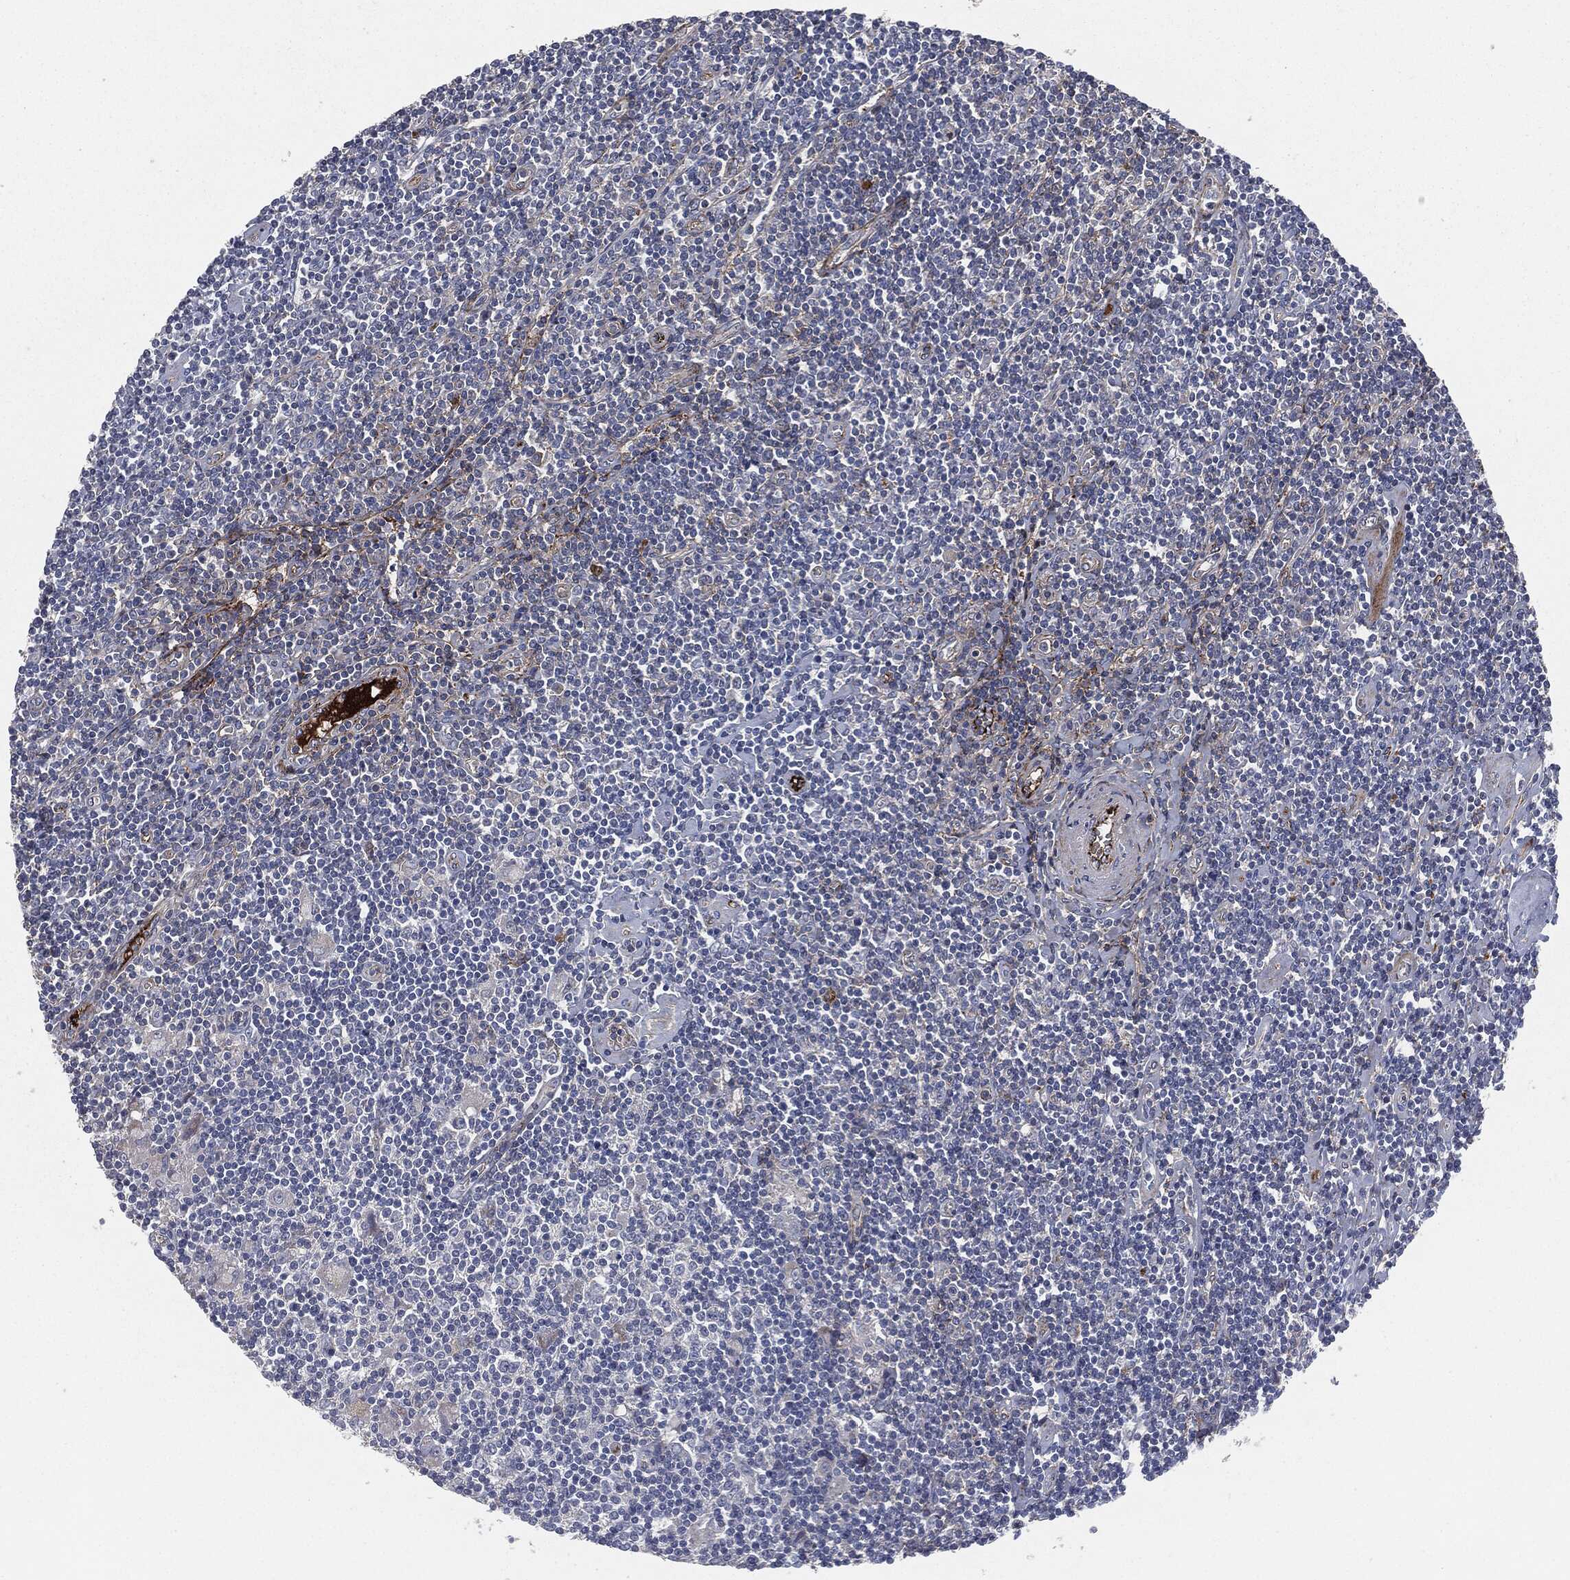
{"staining": {"intensity": "negative", "quantity": "none", "location": "none"}, "tissue": "lymphoma", "cell_type": "Tumor cells", "image_type": "cancer", "snomed": [{"axis": "morphology", "description": "Hodgkin's disease, NOS"}, {"axis": "topography", "description": "Lymph node"}], "caption": "Immunohistochemistry histopathology image of neoplastic tissue: Hodgkin's disease stained with DAB exhibits no significant protein expression in tumor cells. (Brightfield microscopy of DAB IHC at high magnification).", "gene": "APOB", "patient": {"sex": "male", "age": 40}}